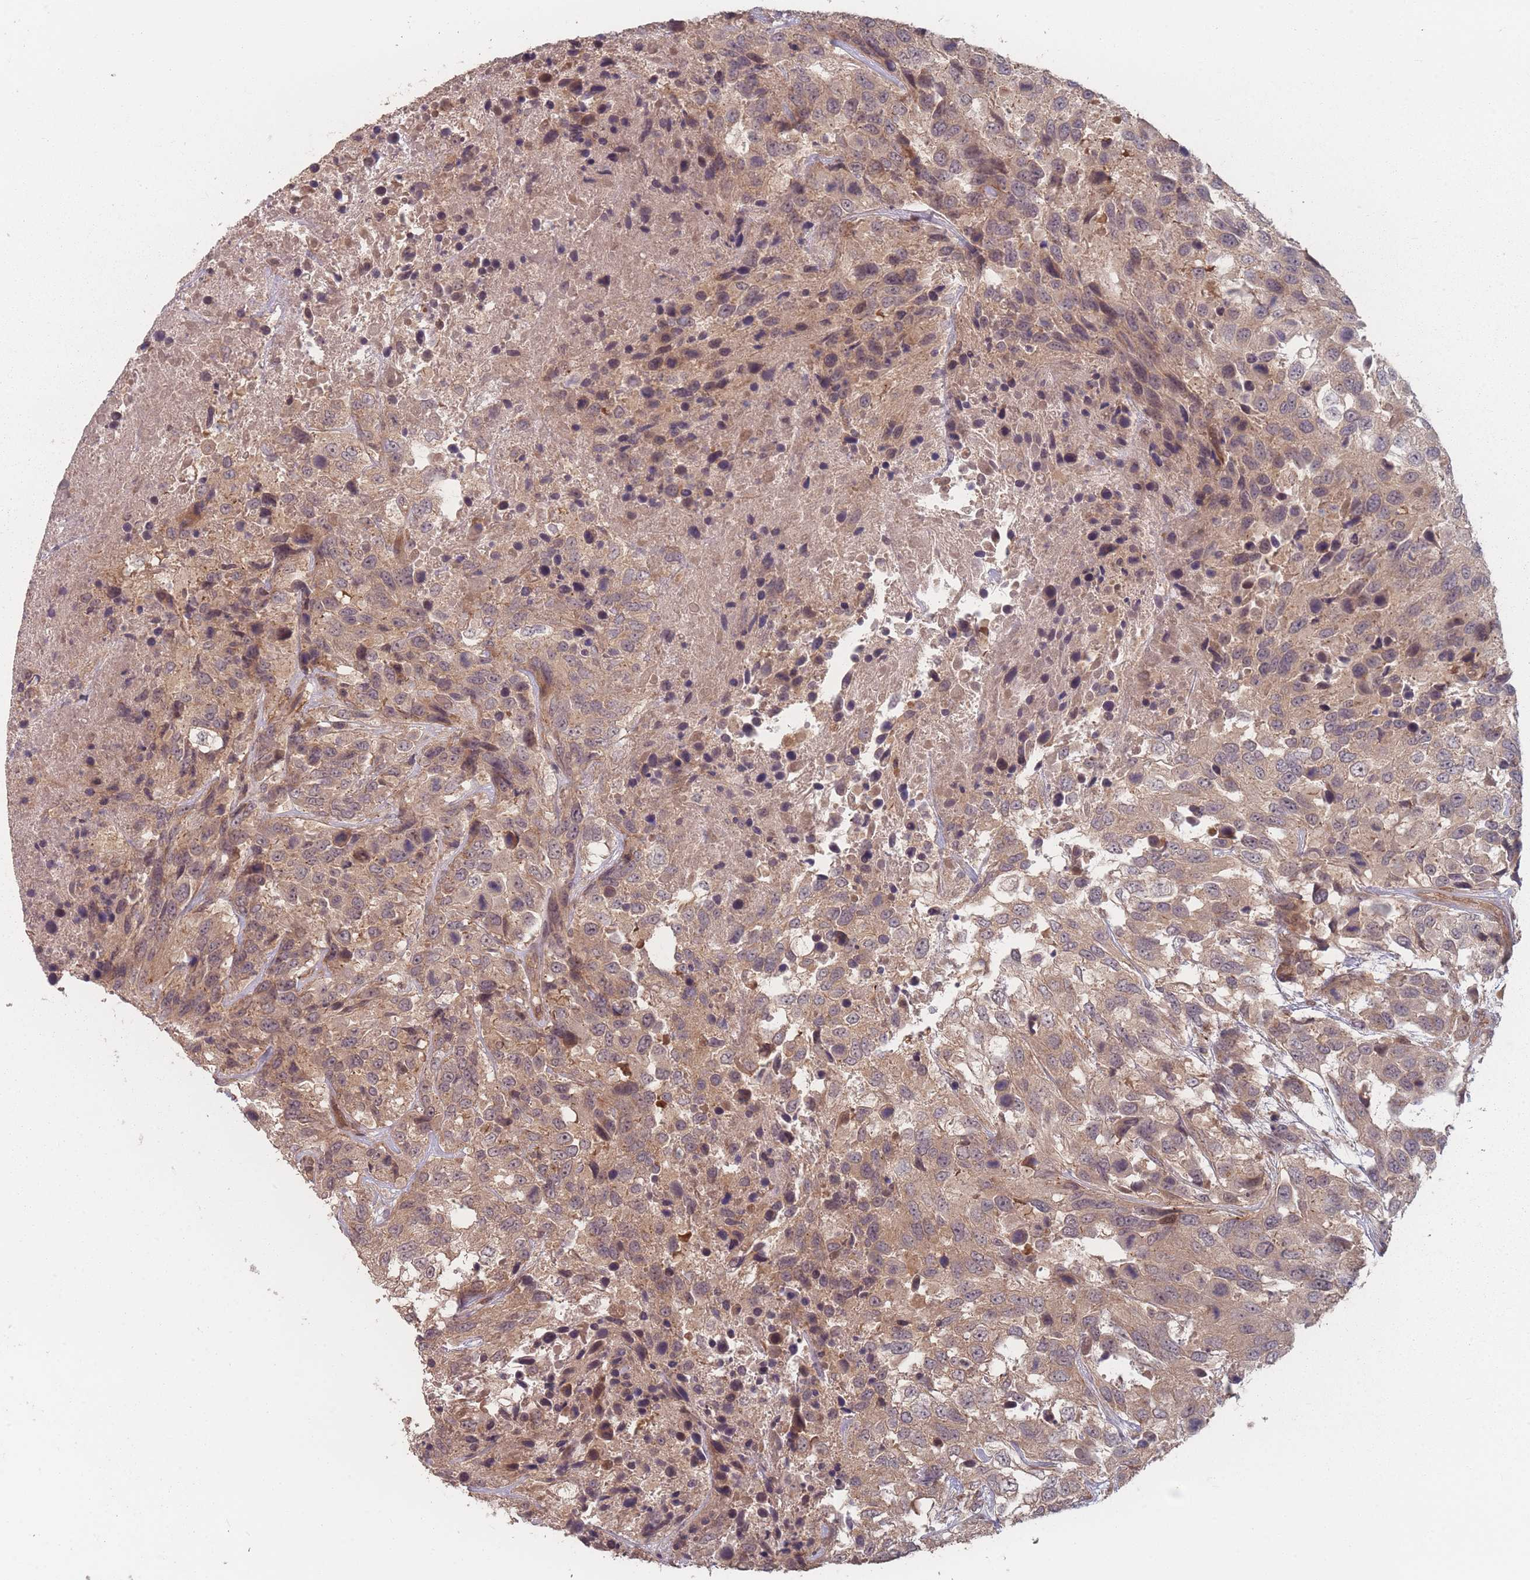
{"staining": {"intensity": "weak", "quantity": ">75%", "location": "cytoplasmic/membranous"}, "tissue": "urothelial cancer", "cell_type": "Tumor cells", "image_type": "cancer", "snomed": [{"axis": "morphology", "description": "Urothelial carcinoma, High grade"}, {"axis": "topography", "description": "Urinary bladder"}], "caption": "Urothelial cancer tissue shows weak cytoplasmic/membranous staining in approximately >75% of tumor cells, visualized by immunohistochemistry.", "gene": "HAGH", "patient": {"sex": "female", "age": 70}}